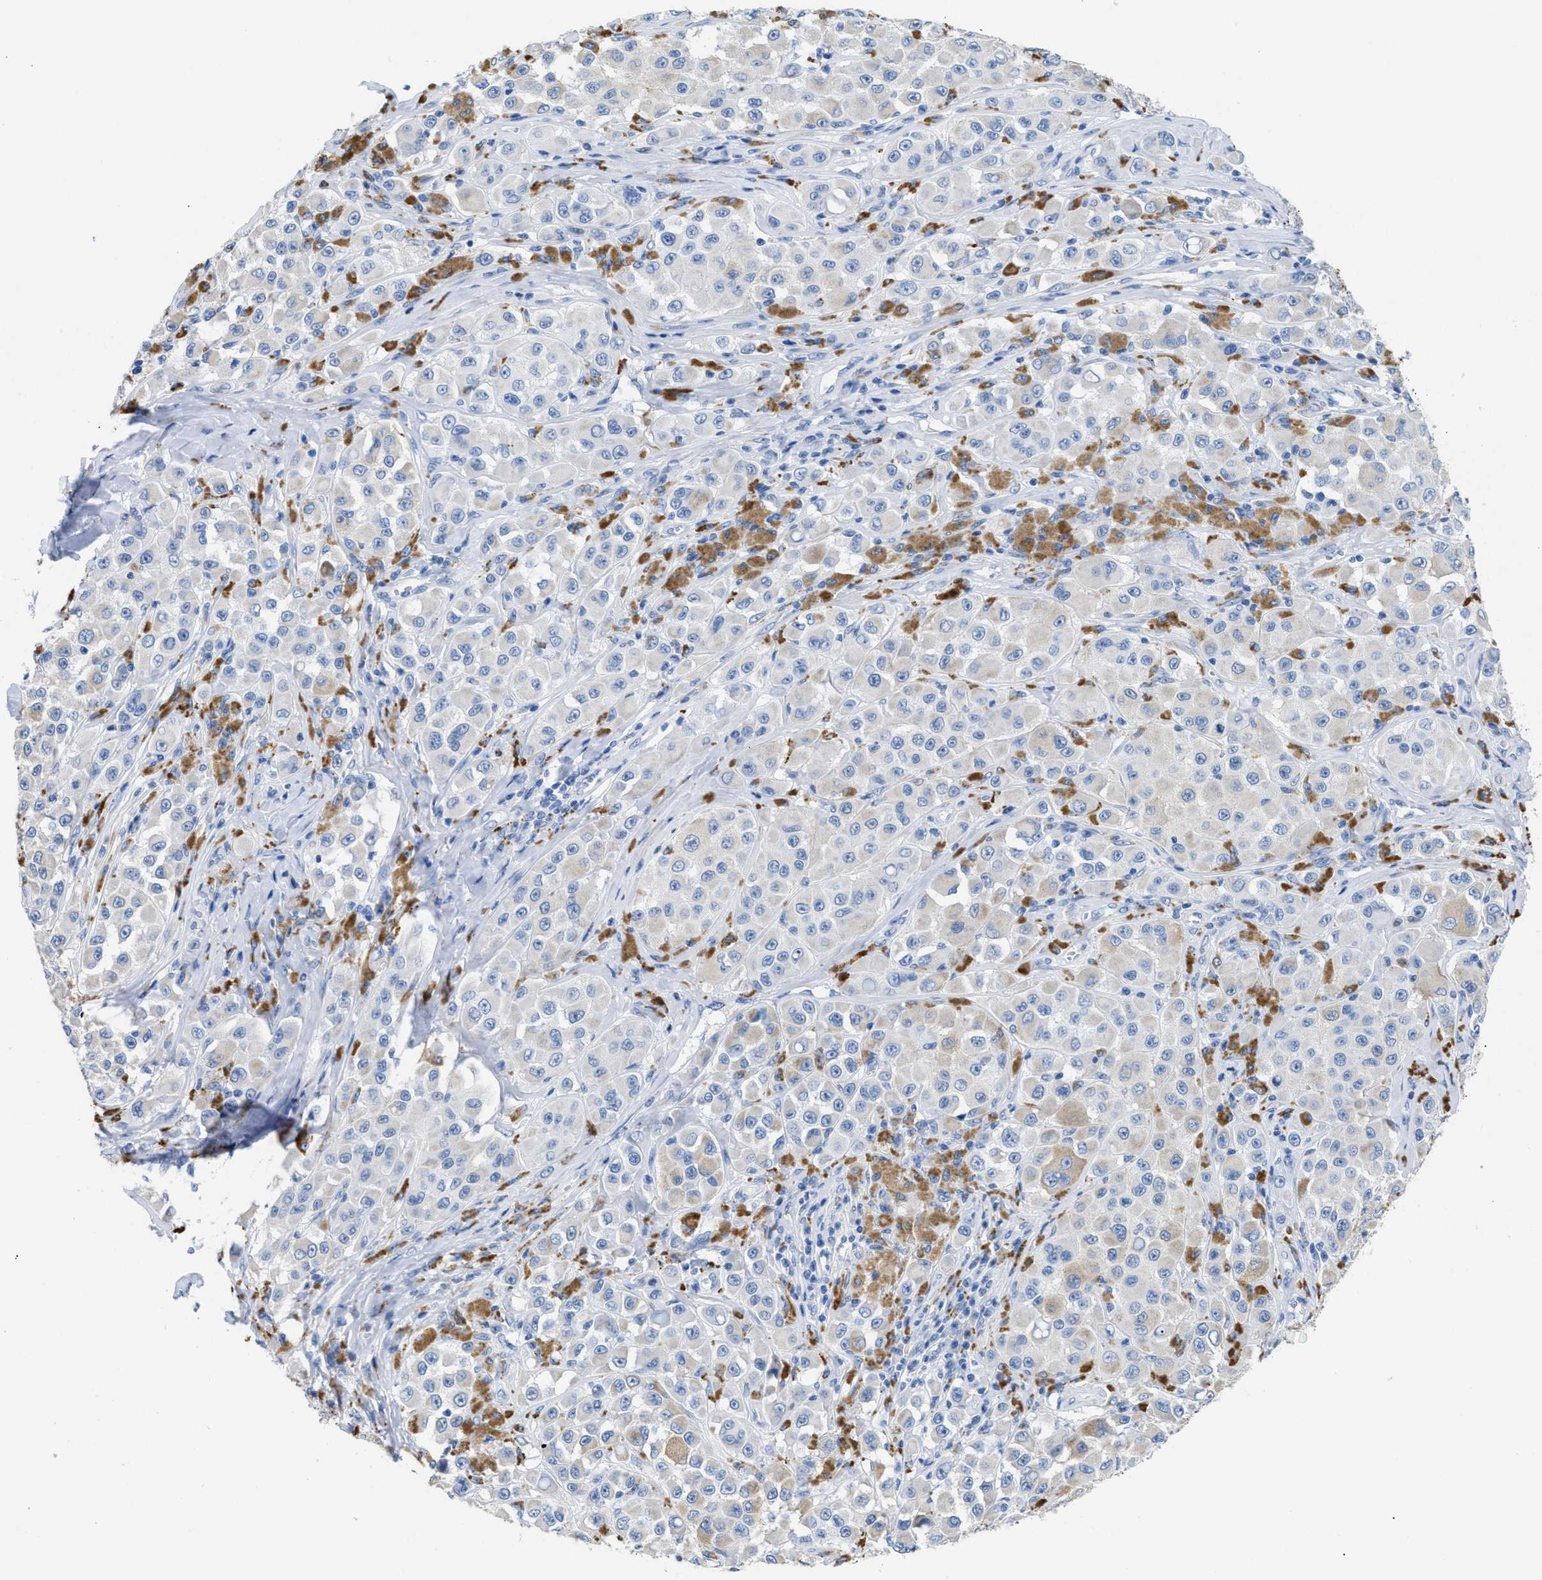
{"staining": {"intensity": "negative", "quantity": "none", "location": "none"}, "tissue": "melanoma", "cell_type": "Tumor cells", "image_type": "cancer", "snomed": [{"axis": "morphology", "description": "Malignant melanoma, NOS"}, {"axis": "topography", "description": "Skin"}], "caption": "There is no significant positivity in tumor cells of malignant melanoma.", "gene": "APOBEC2", "patient": {"sex": "male", "age": 84}}